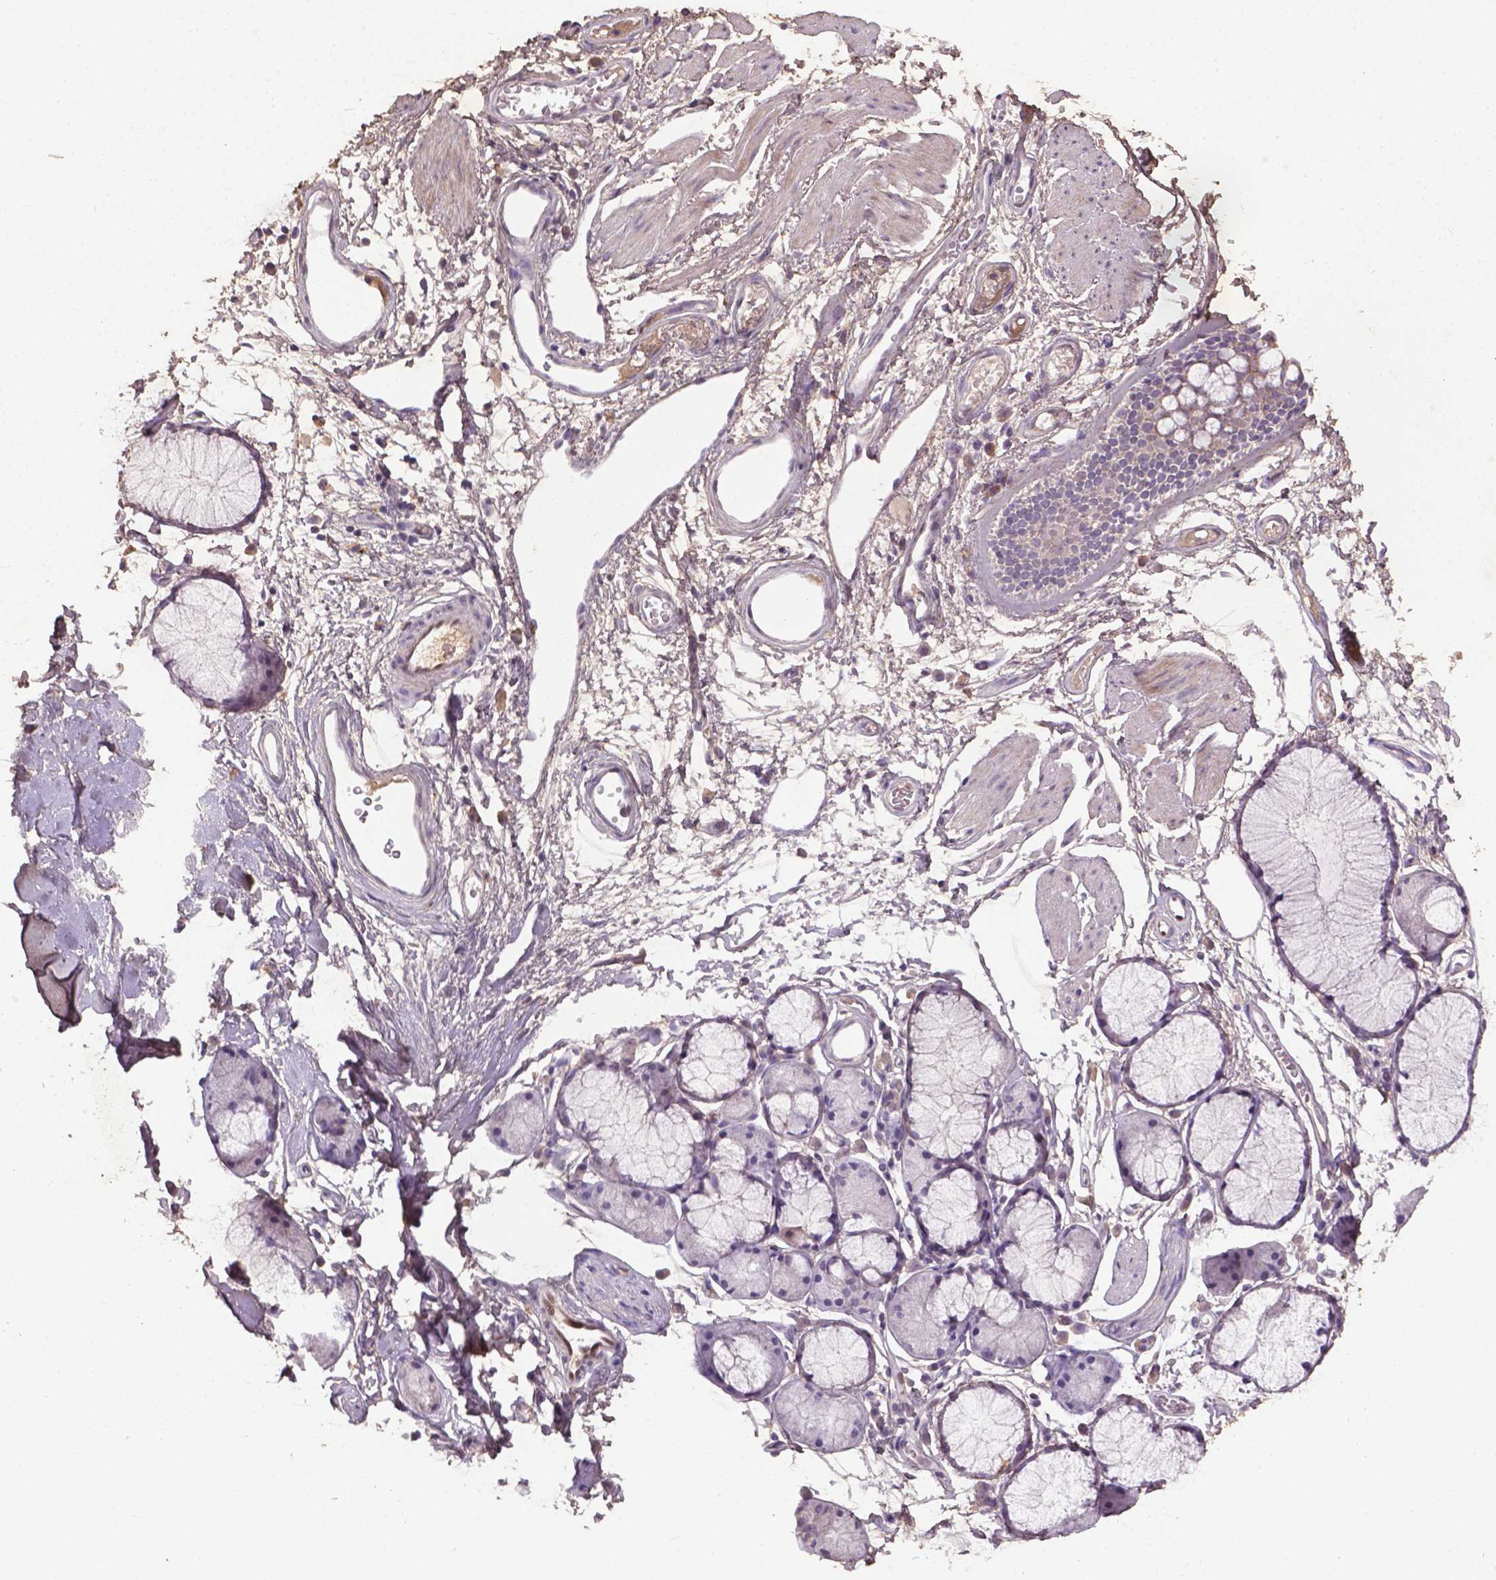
{"staining": {"intensity": "negative", "quantity": "none", "location": "none"}, "tissue": "adipose tissue", "cell_type": "Adipocytes", "image_type": "normal", "snomed": [{"axis": "morphology", "description": "Normal tissue, NOS"}, {"axis": "topography", "description": "Cartilage tissue"}, {"axis": "topography", "description": "Bronchus"}], "caption": "Adipose tissue was stained to show a protein in brown. There is no significant staining in adipocytes. (Immunohistochemistry, brightfield microscopy, high magnification).", "gene": "SOX17", "patient": {"sex": "female", "age": 79}}